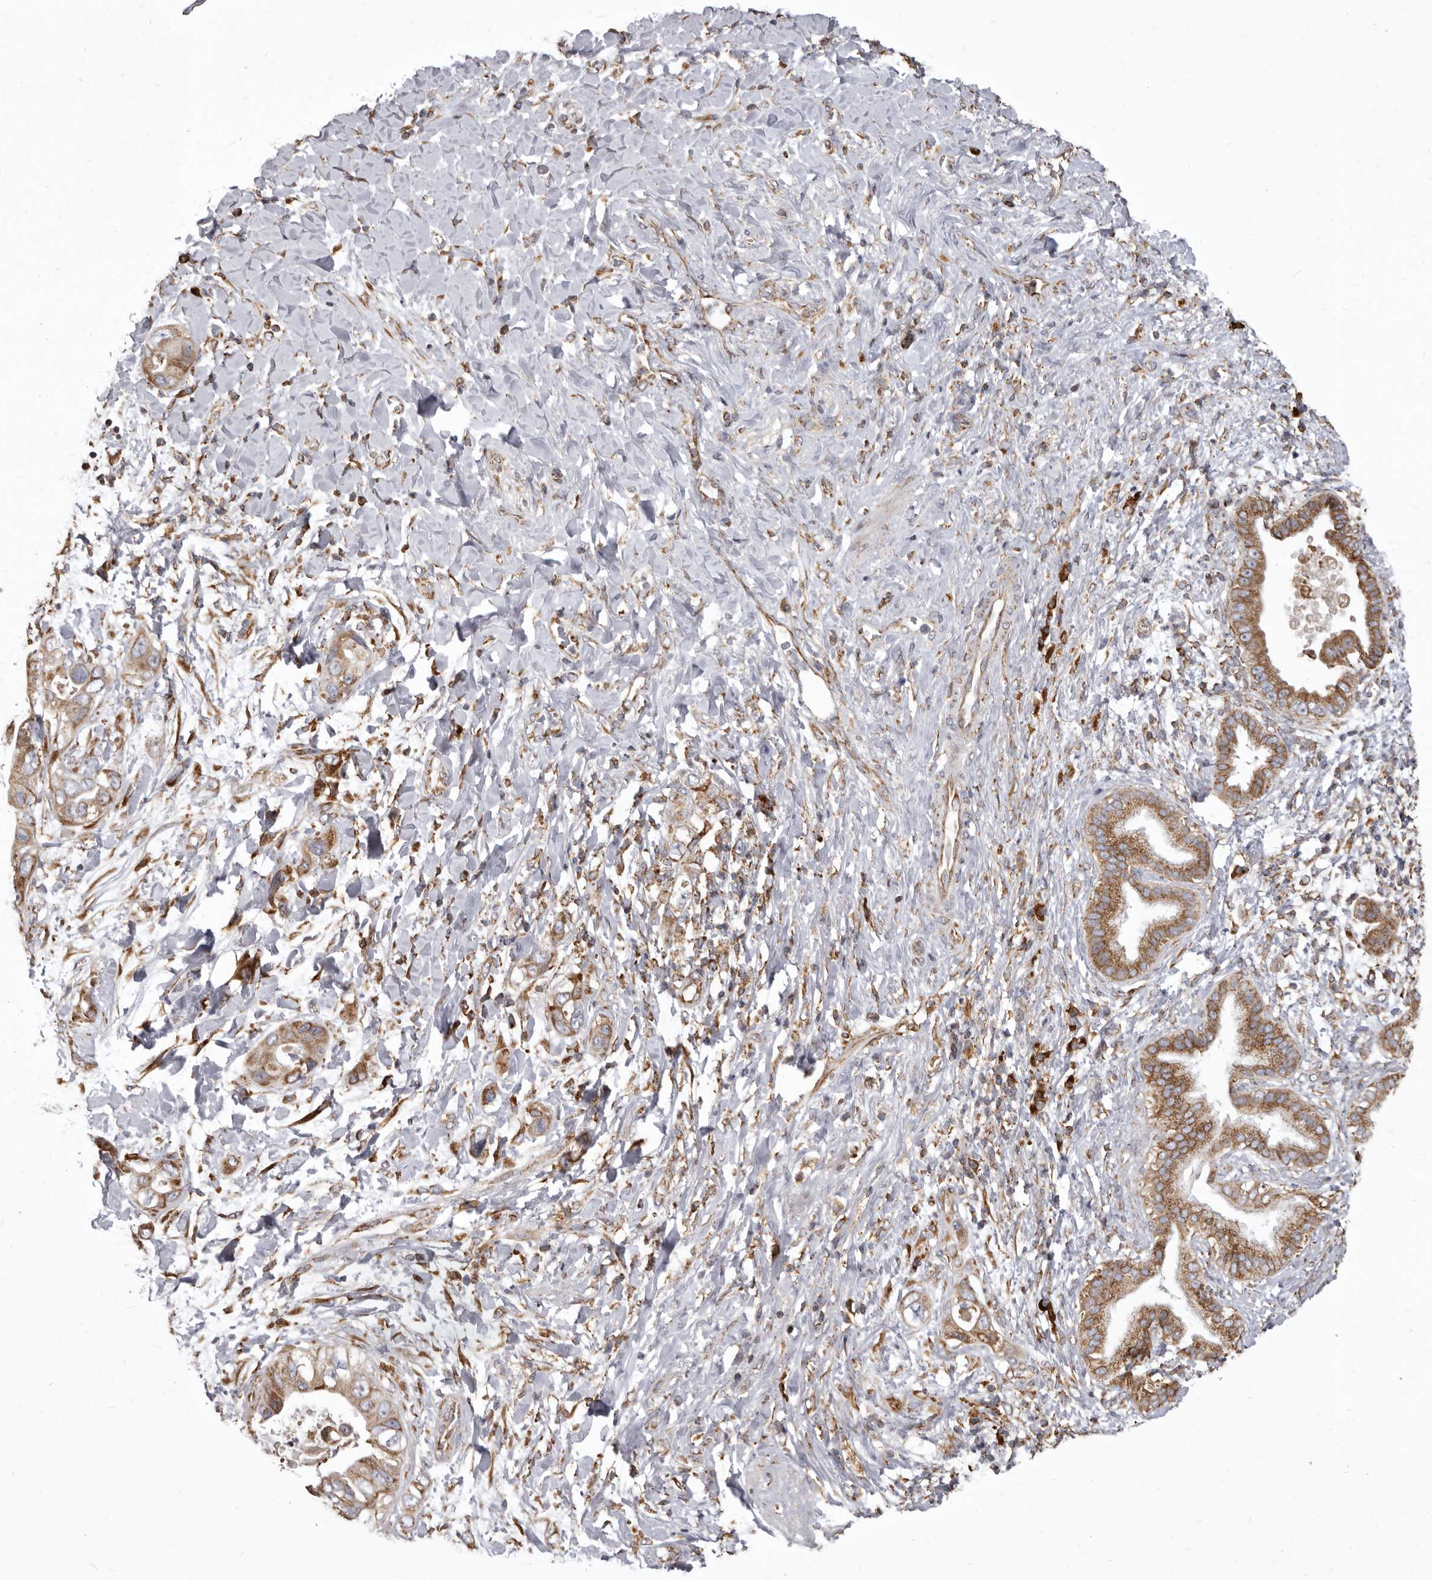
{"staining": {"intensity": "moderate", "quantity": ">75%", "location": "cytoplasmic/membranous"}, "tissue": "pancreatic cancer", "cell_type": "Tumor cells", "image_type": "cancer", "snomed": [{"axis": "morphology", "description": "Adenocarcinoma, NOS"}, {"axis": "topography", "description": "Pancreas"}], "caption": "Brown immunohistochemical staining in human adenocarcinoma (pancreatic) demonstrates moderate cytoplasmic/membranous positivity in about >75% of tumor cells.", "gene": "CDK5RAP3", "patient": {"sex": "female", "age": 78}}